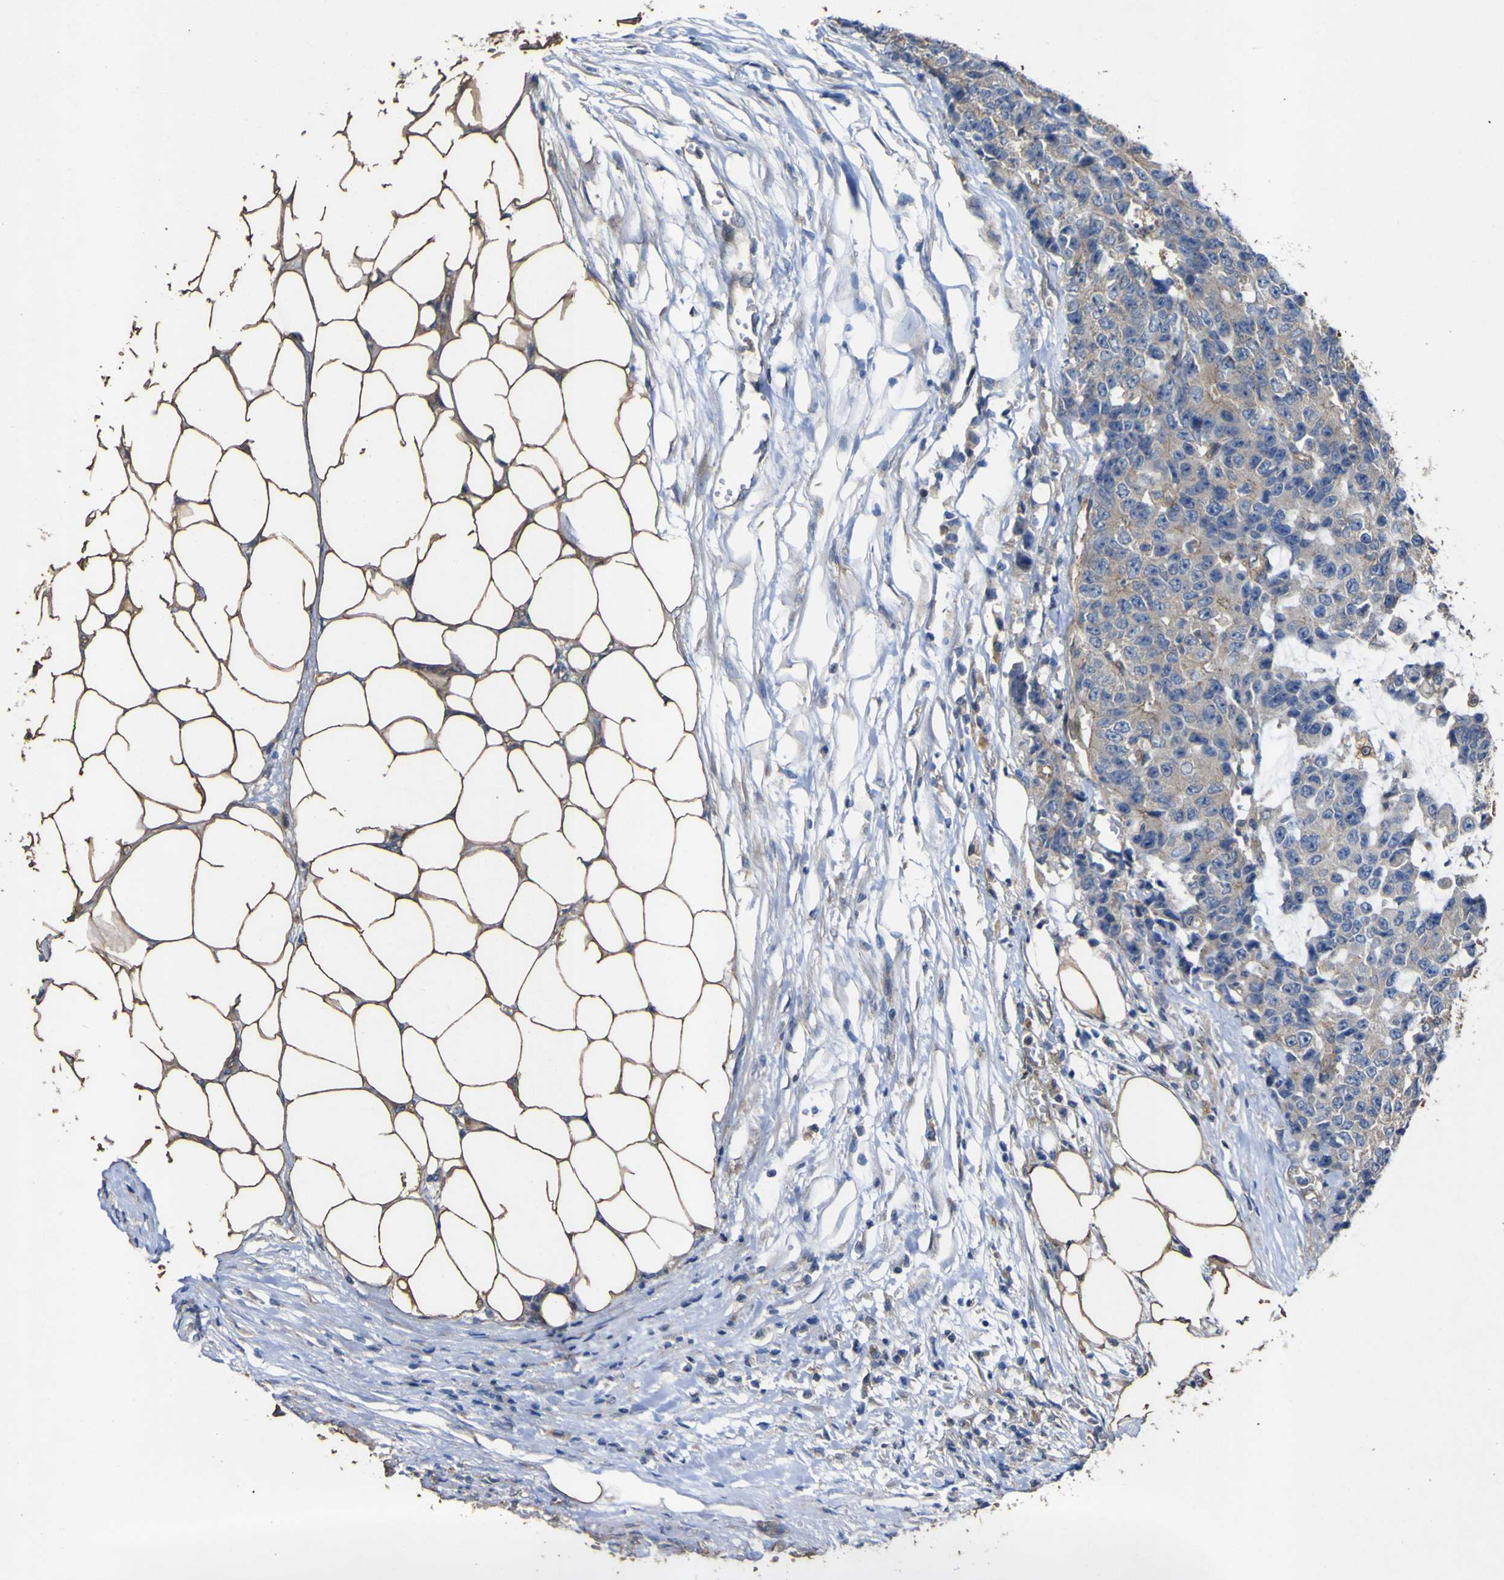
{"staining": {"intensity": "weak", "quantity": ">75%", "location": "cytoplasmic/membranous"}, "tissue": "colorectal cancer", "cell_type": "Tumor cells", "image_type": "cancer", "snomed": [{"axis": "morphology", "description": "Adenocarcinoma, NOS"}, {"axis": "topography", "description": "Colon"}], "caption": "Protein expression by immunohistochemistry displays weak cytoplasmic/membranous expression in approximately >75% of tumor cells in colorectal cancer (adenocarcinoma).", "gene": "TNFSF15", "patient": {"sex": "female", "age": 86}}